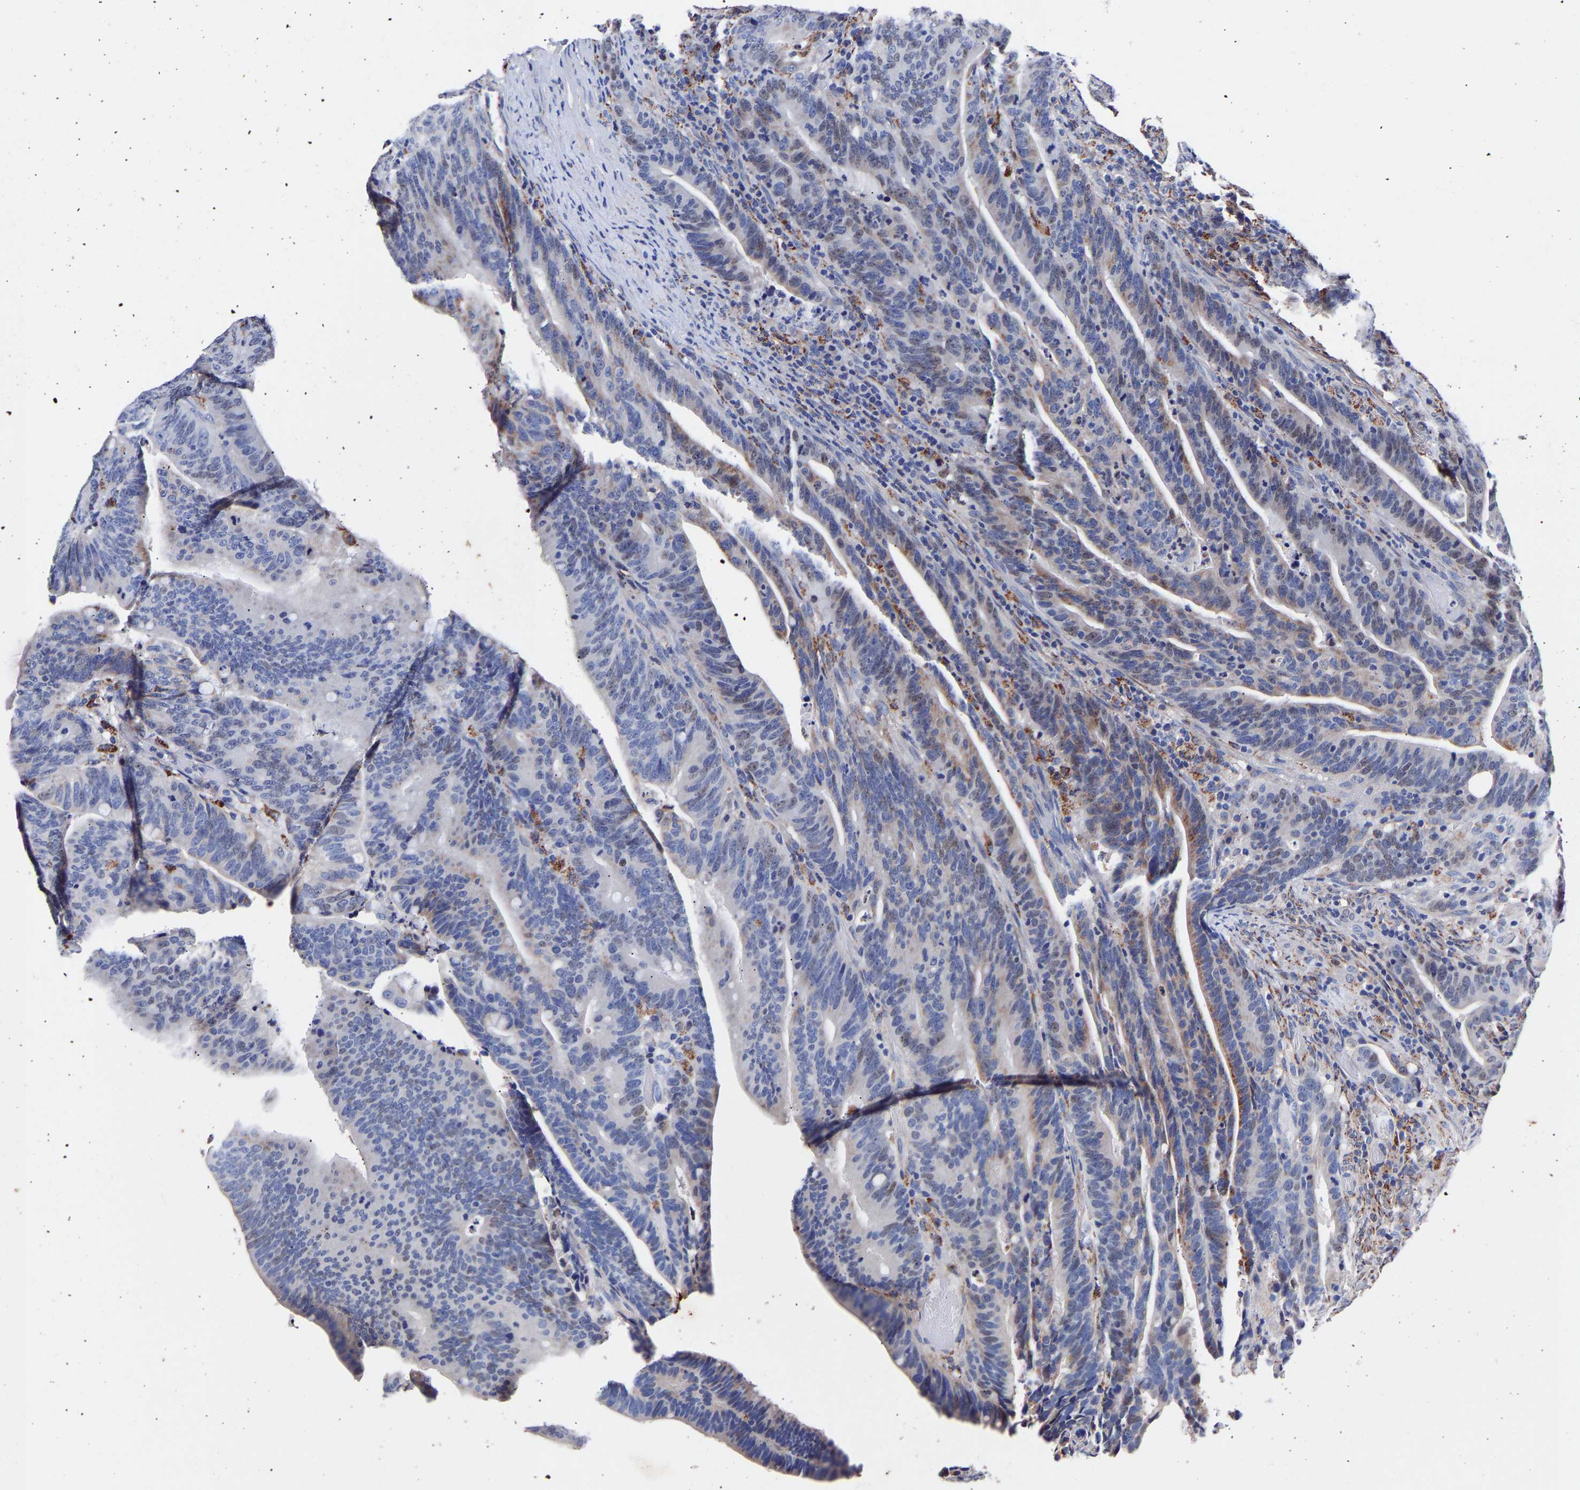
{"staining": {"intensity": "moderate", "quantity": "<25%", "location": "cytoplasmic/membranous"}, "tissue": "colorectal cancer", "cell_type": "Tumor cells", "image_type": "cancer", "snomed": [{"axis": "morphology", "description": "Adenocarcinoma, NOS"}, {"axis": "topography", "description": "Colon"}], "caption": "Brown immunohistochemical staining in colorectal adenocarcinoma reveals moderate cytoplasmic/membranous expression in approximately <25% of tumor cells. (DAB IHC with brightfield microscopy, high magnification).", "gene": "SEM1", "patient": {"sex": "female", "age": 66}}